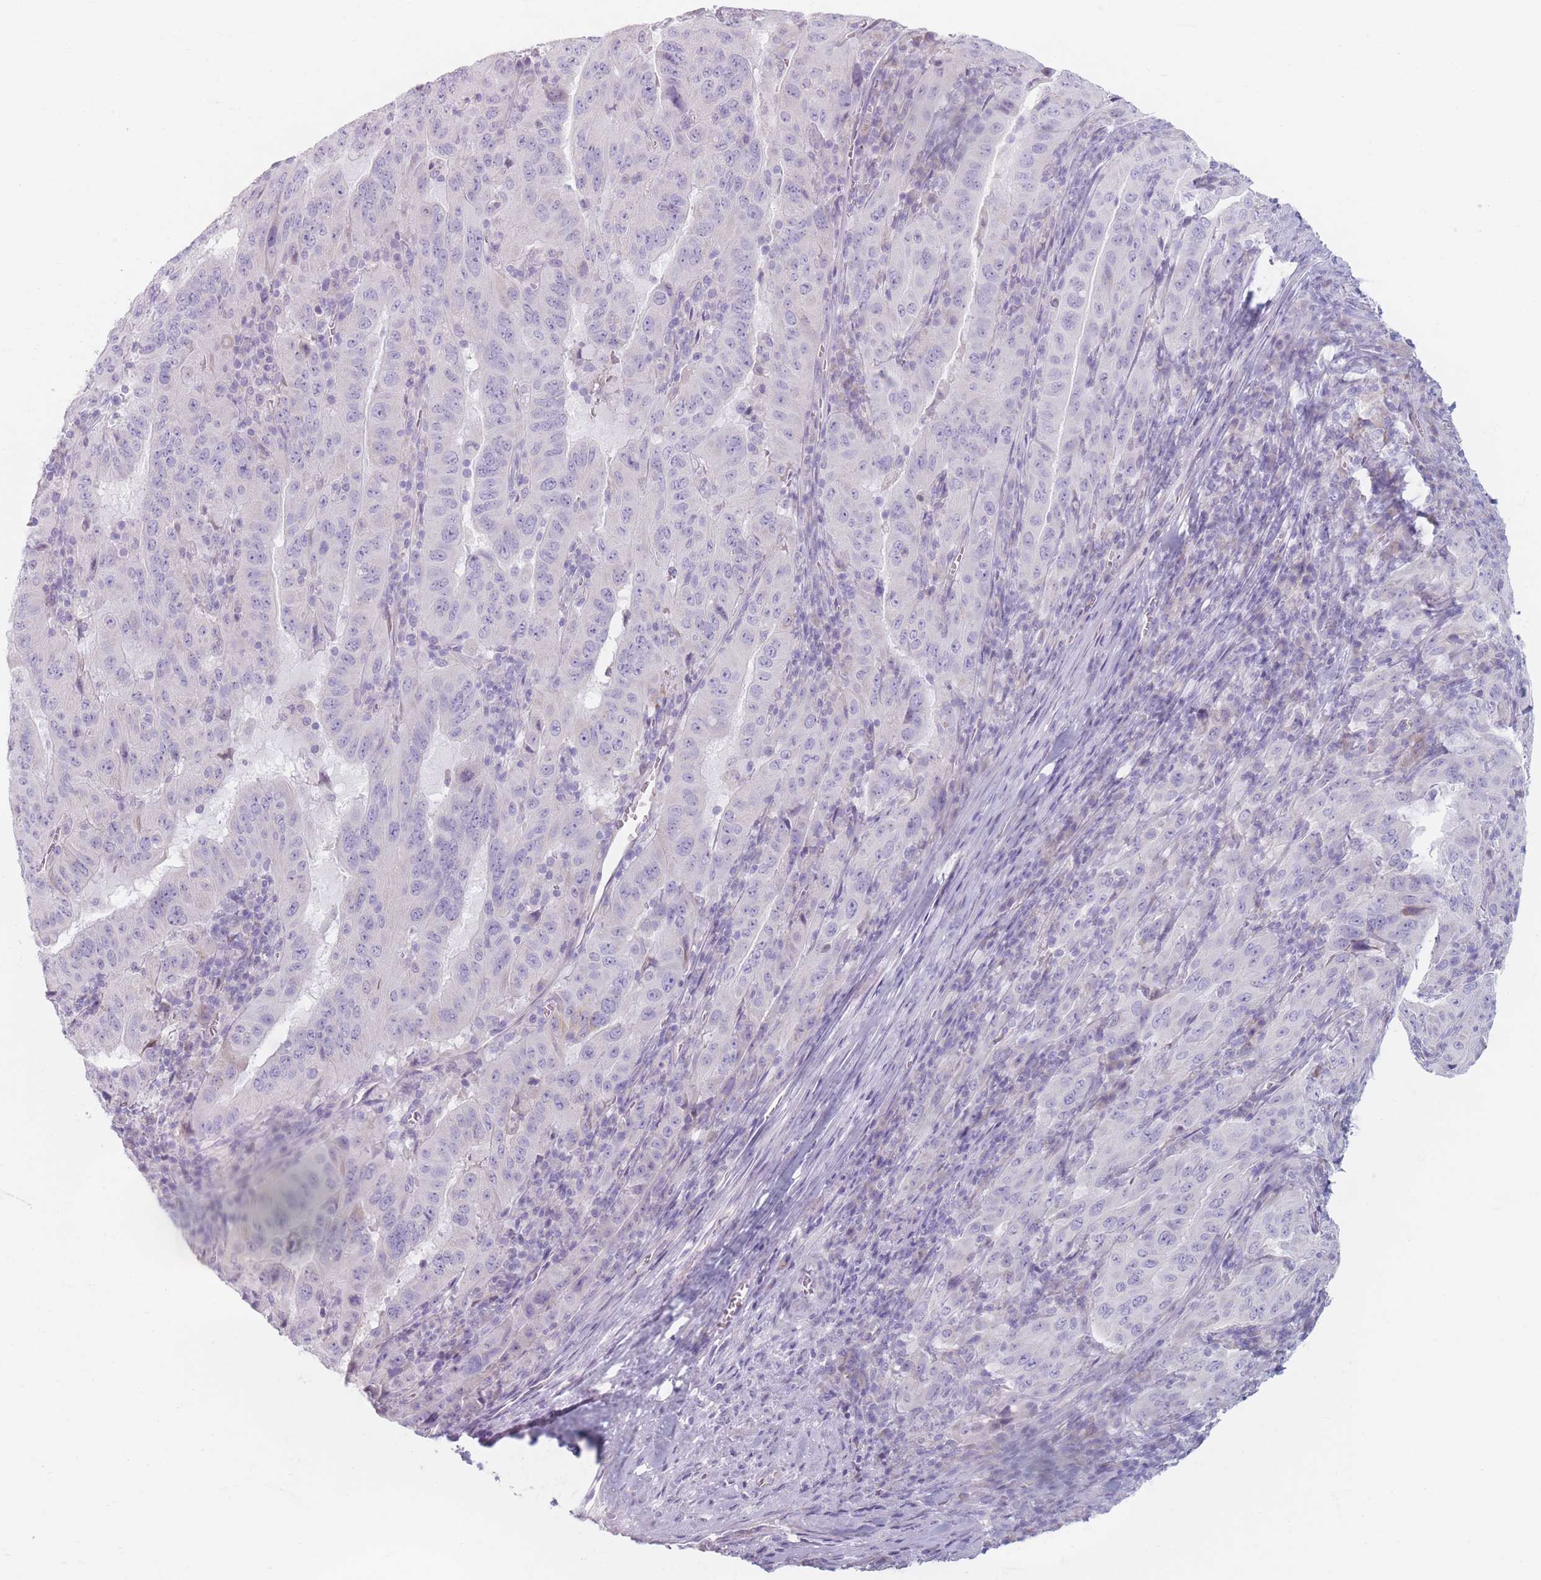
{"staining": {"intensity": "negative", "quantity": "none", "location": "none"}, "tissue": "pancreatic cancer", "cell_type": "Tumor cells", "image_type": "cancer", "snomed": [{"axis": "morphology", "description": "Adenocarcinoma, NOS"}, {"axis": "topography", "description": "Pancreas"}], "caption": "DAB immunohistochemical staining of human pancreatic cancer exhibits no significant positivity in tumor cells.", "gene": "PIGM", "patient": {"sex": "male", "age": 63}}